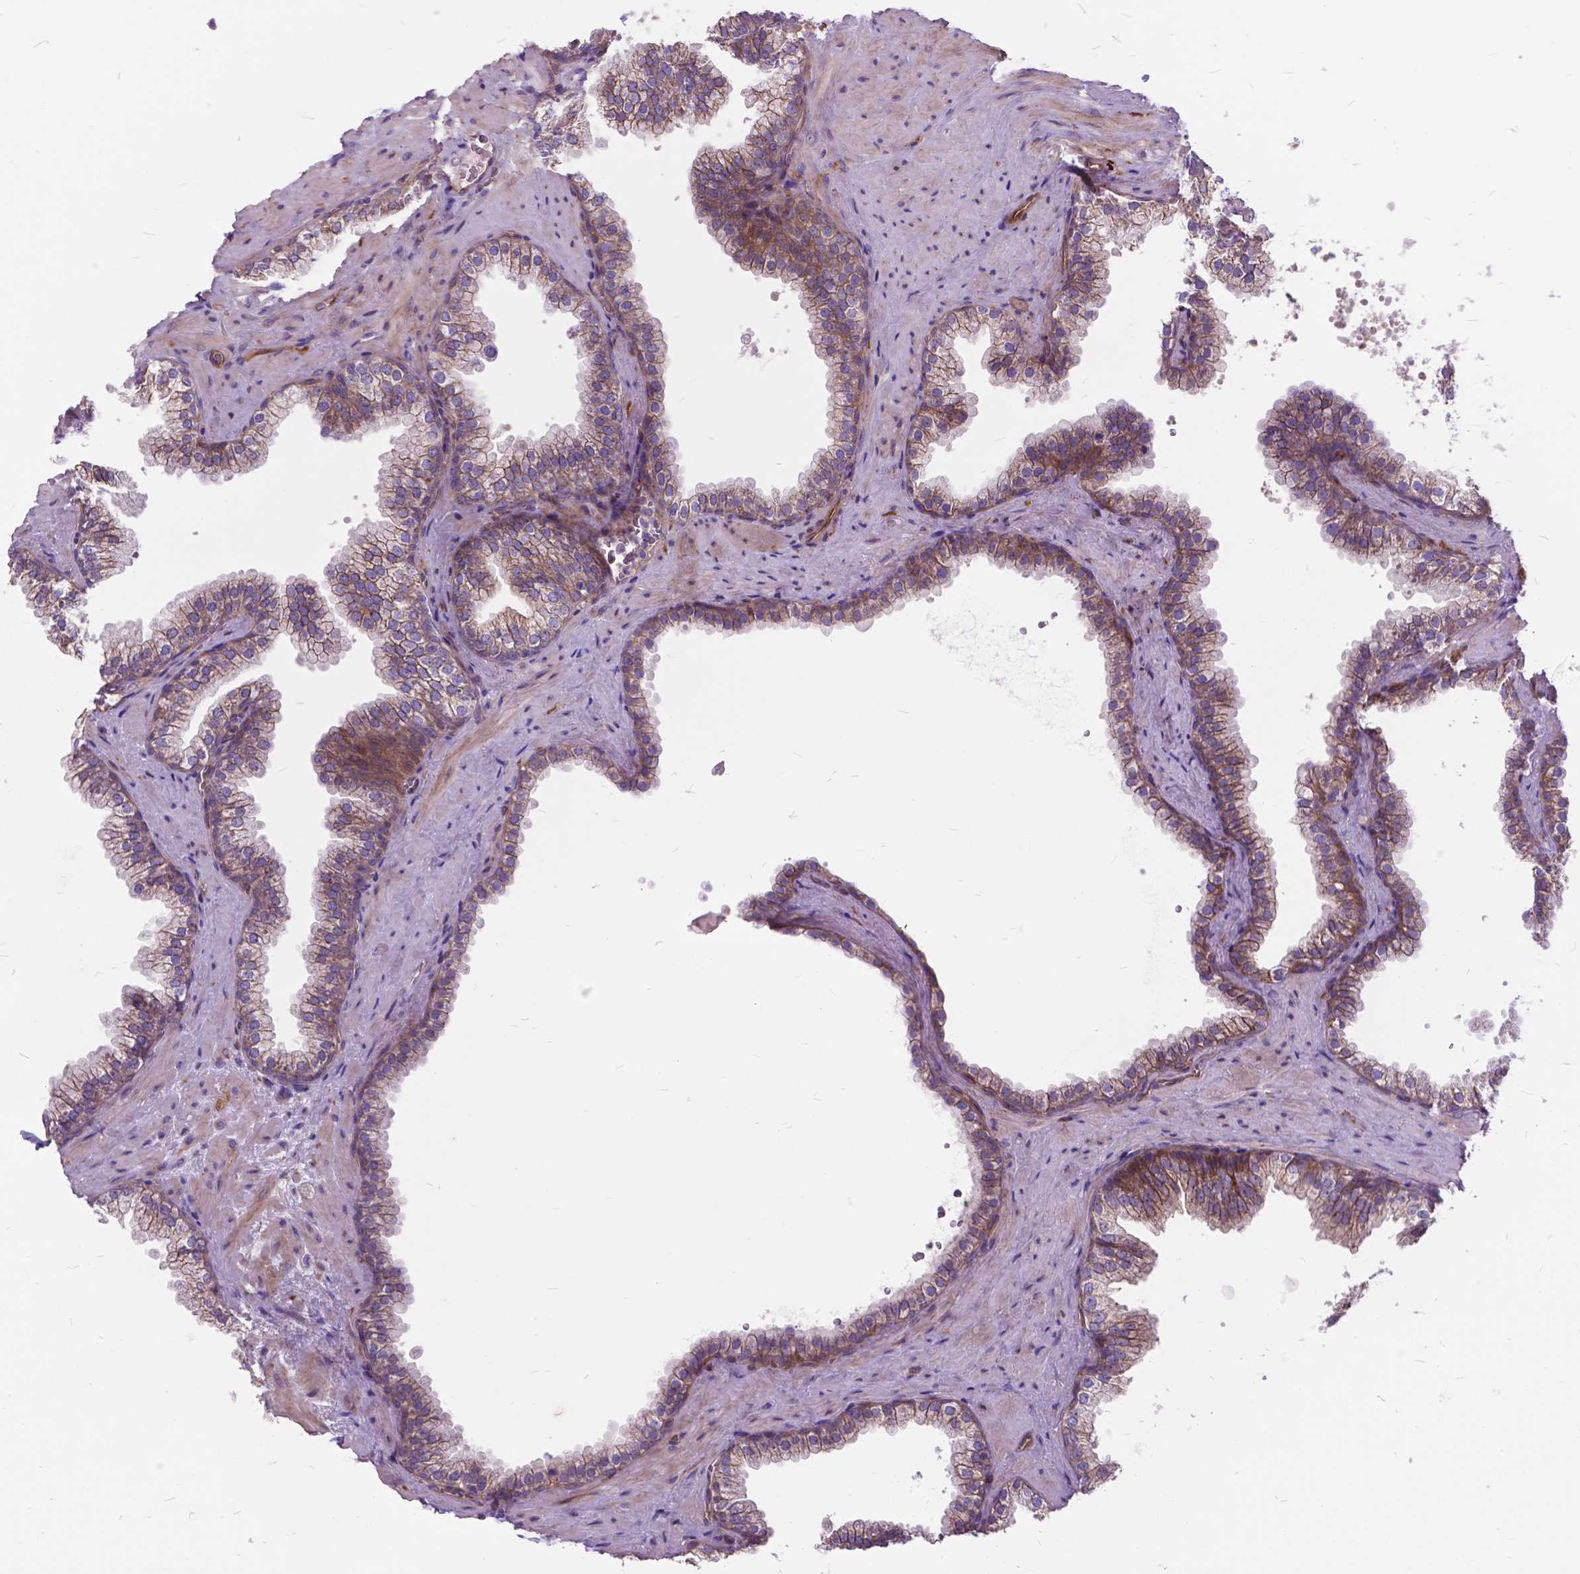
{"staining": {"intensity": "moderate", "quantity": "25%-75%", "location": "cytoplasmic/membranous"}, "tissue": "prostate", "cell_type": "Glandular cells", "image_type": "normal", "snomed": [{"axis": "morphology", "description": "Normal tissue, NOS"}, {"axis": "topography", "description": "Prostate"}], "caption": "High-magnification brightfield microscopy of normal prostate stained with DAB (brown) and counterstained with hematoxylin (blue). glandular cells exhibit moderate cytoplasmic/membranous positivity is identified in about25%-75% of cells. (DAB (3,3'-diaminobenzidine) IHC, brown staining for protein, blue staining for nuclei).", "gene": "FLT4", "patient": {"sex": "male", "age": 79}}